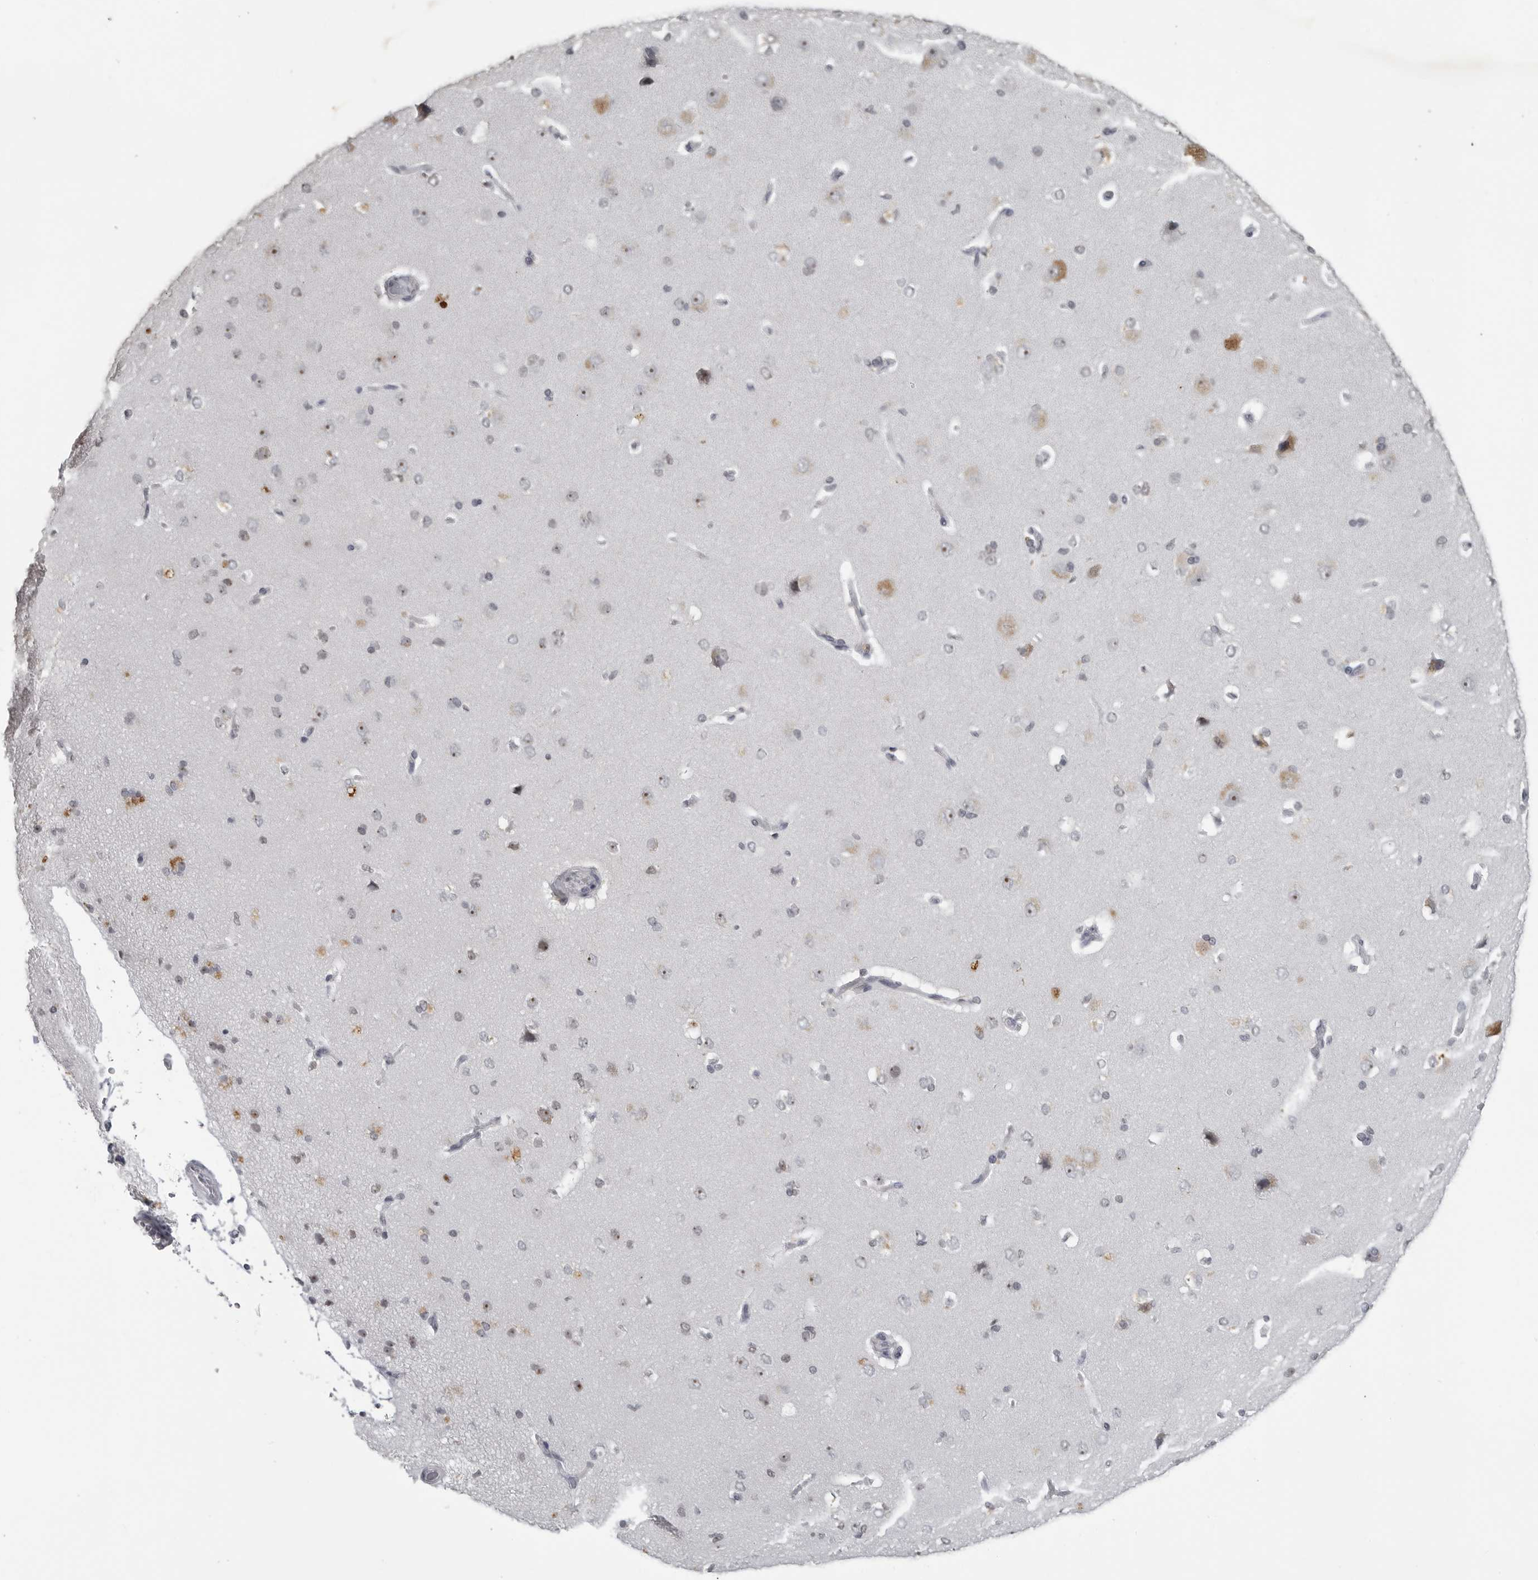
{"staining": {"intensity": "negative", "quantity": "none", "location": "none"}, "tissue": "cerebral cortex", "cell_type": "Endothelial cells", "image_type": "normal", "snomed": [{"axis": "morphology", "description": "Normal tissue, NOS"}, {"axis": "topography", "description": "Cerebral cortex"}], "caption": "Normal cerebral cortex was stained to show a protein in brown. There is no significant expression in endothelial cells. (Stains: DAB (3,3'-diaminobenzidine) immunohistochemistry (IHC) with hematoxylin counter stain, Microscopy: brightfield microscopy at high magnification).", "gene": "DDX54", "patient": {"sex": "male", "age": 62}}